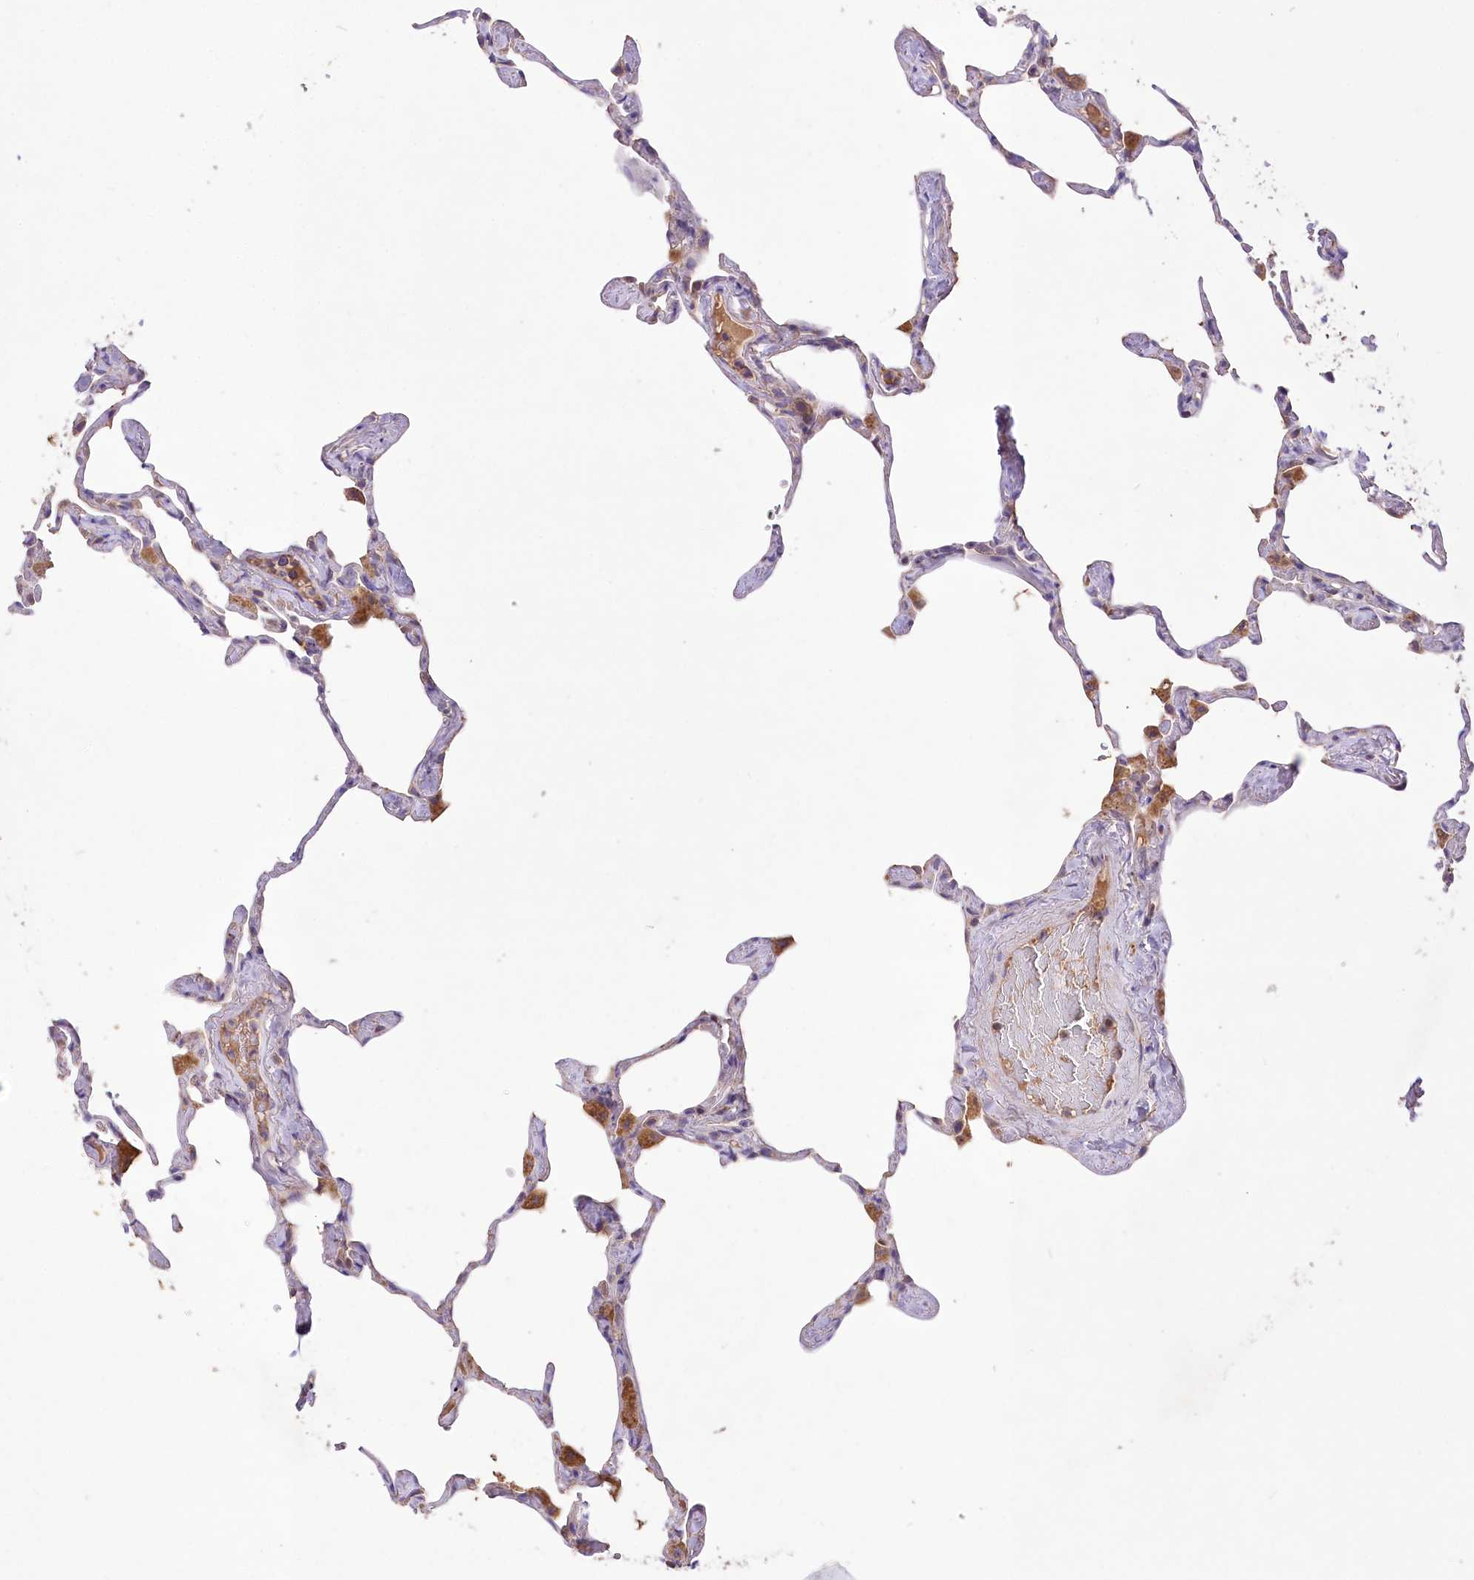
{"staining": {"intensity": "negative", "quantity": "none", "location": "none"}, "tissue": "lung", "cell_type": "Alveolar cells", "image_type": "normal", "snomed": [{"axis": "morphology", "description": "Normal tissue, NOS"}, {"axis": "topography", "description": "Lung"}], "caption": "This is an immunohistochemistry micrograph of unremarkable human lung. There is no positivity in alveolar cells.", "gene": "PBLD", "patient": {"sex": "male", "age": 65}}